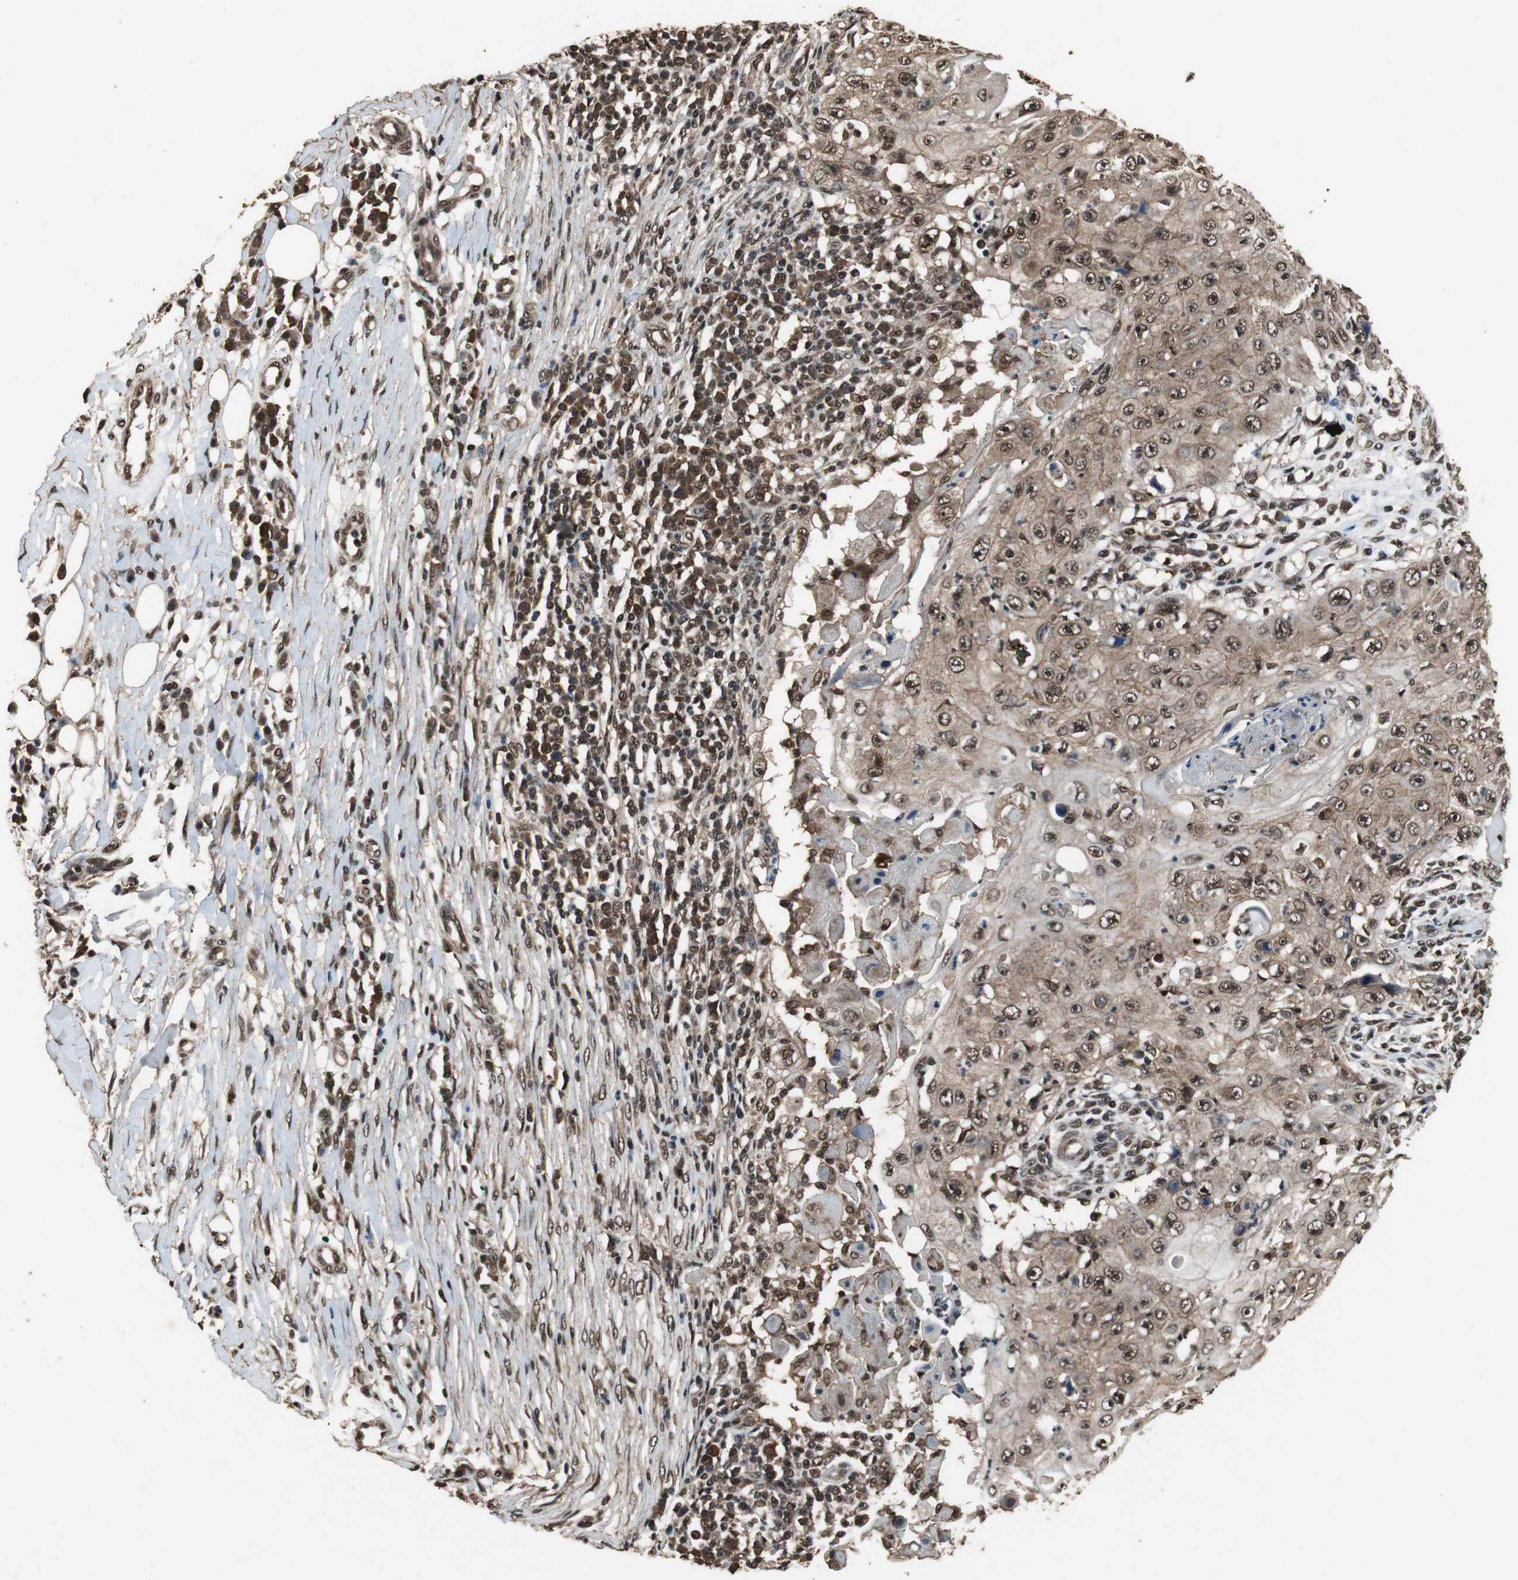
{"staining": {"intensity": "strong", "quantity": ">75%", "location": "cytoplasmic/membranous,nuclear"}, "tissue": "skin cancer", "cell_type": "Tumor cells", "image_type": "cancer", "snomed": [{"axis": "morphology", "description": "Squamous cell carcinoma, NOS"}, {"axis": "topography", "description": "Skin"}], "caption": "Protein expression analysis of human skin cancer reveals strong cytoplasmic/membranous and nuclear positivity in approximately >75% of tumor cells.", "gene": "ZNF18", "patient": {"sex": "male", "age": 86}}